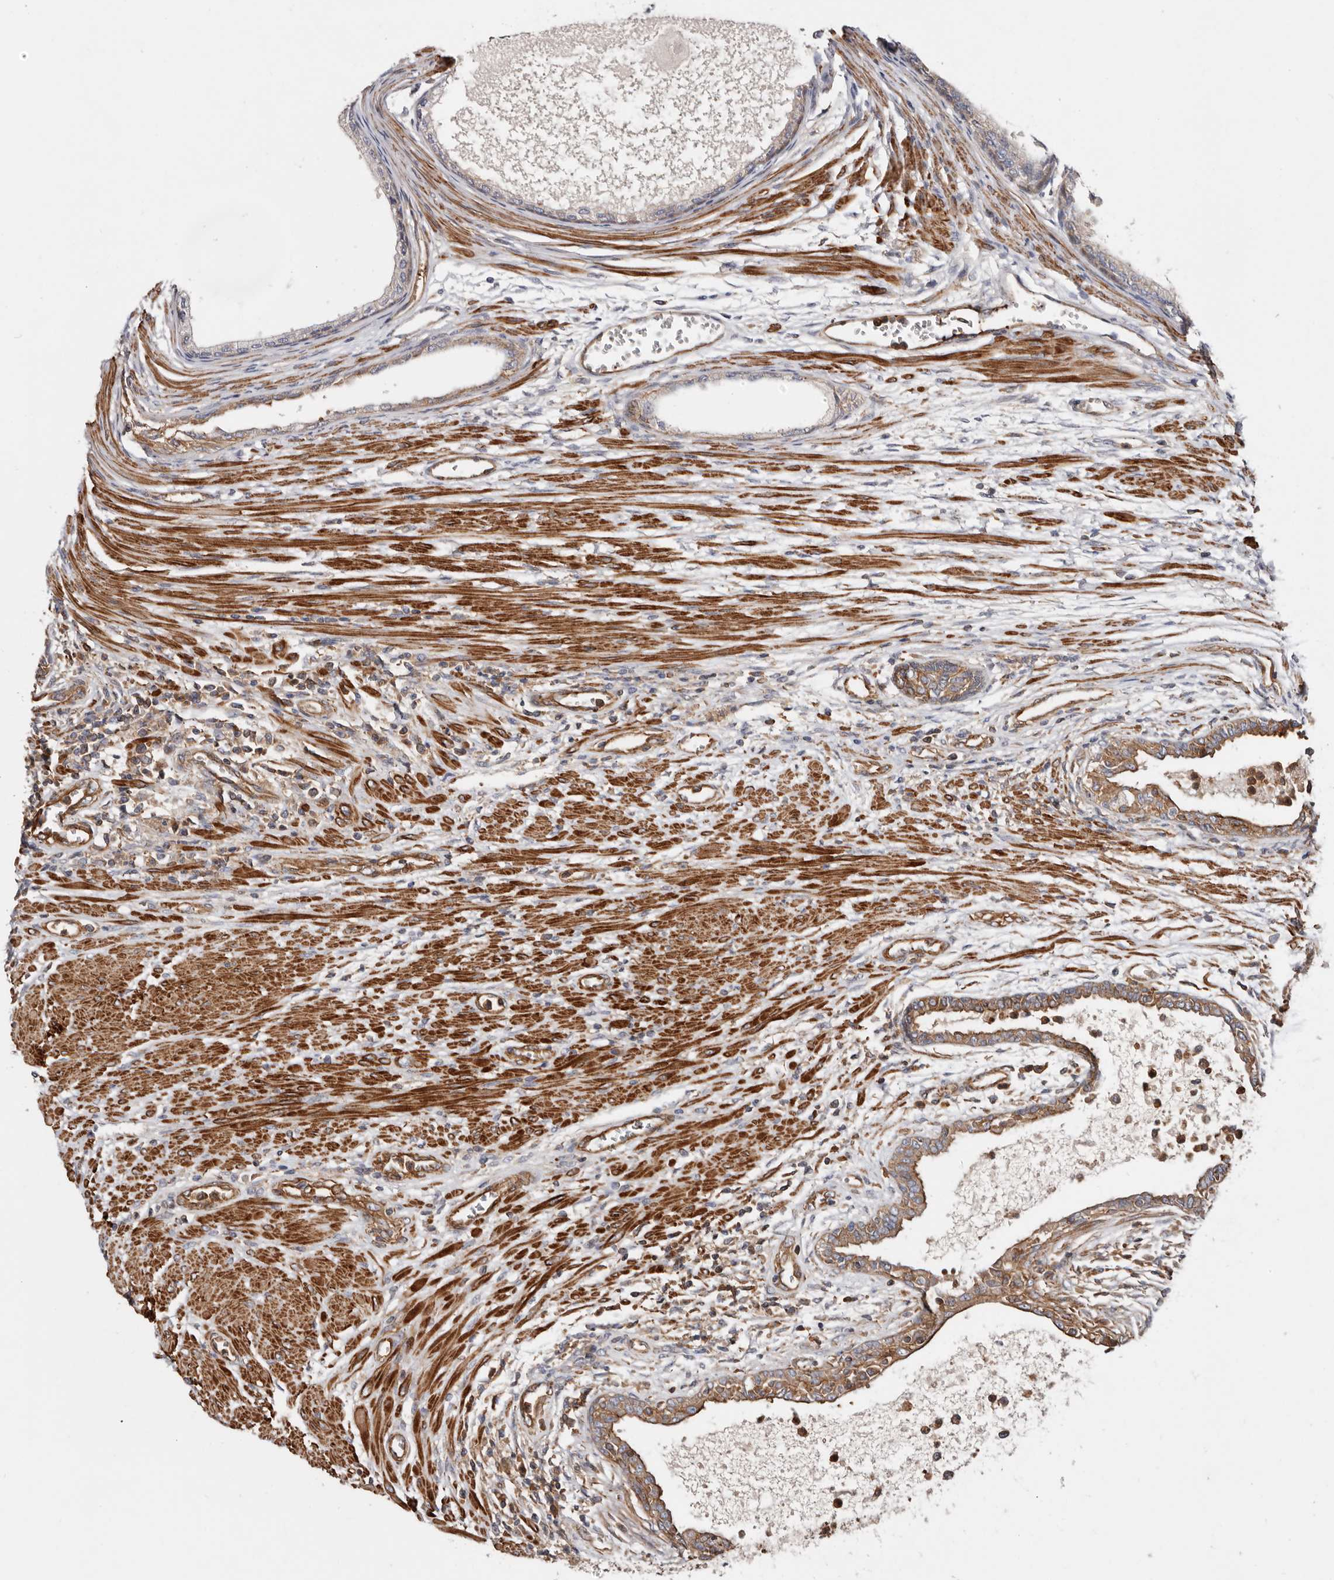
{"staining": {"intensity": "moderate", "quantity": "25%-75%", "location": "cytoplasmic/membranous"}, "tissue": "prostate cancer", "cell_type": "Tumor cells", "image_type": "cancer", "snomed": [{"axis": "morphology", "description": "Normal tissue, NOS"}, {"axis": "morphology", "description": "Adenocarcinoma, Low grade"}, {"axis": "topography", "description": "Prostate"}, {"axis": "topography", "description": "Peripheral nerve tissue"}], "caption": "Adenocarcinoma (low-grade) (prostate) was stained to show a protein in brown. There is medium levels of moderate cytoplasmic/membranous staining in approximately 25%-75% of tumor cells.", "gene": "TMC7", "patient": {"sex": "male", "age": 71}}